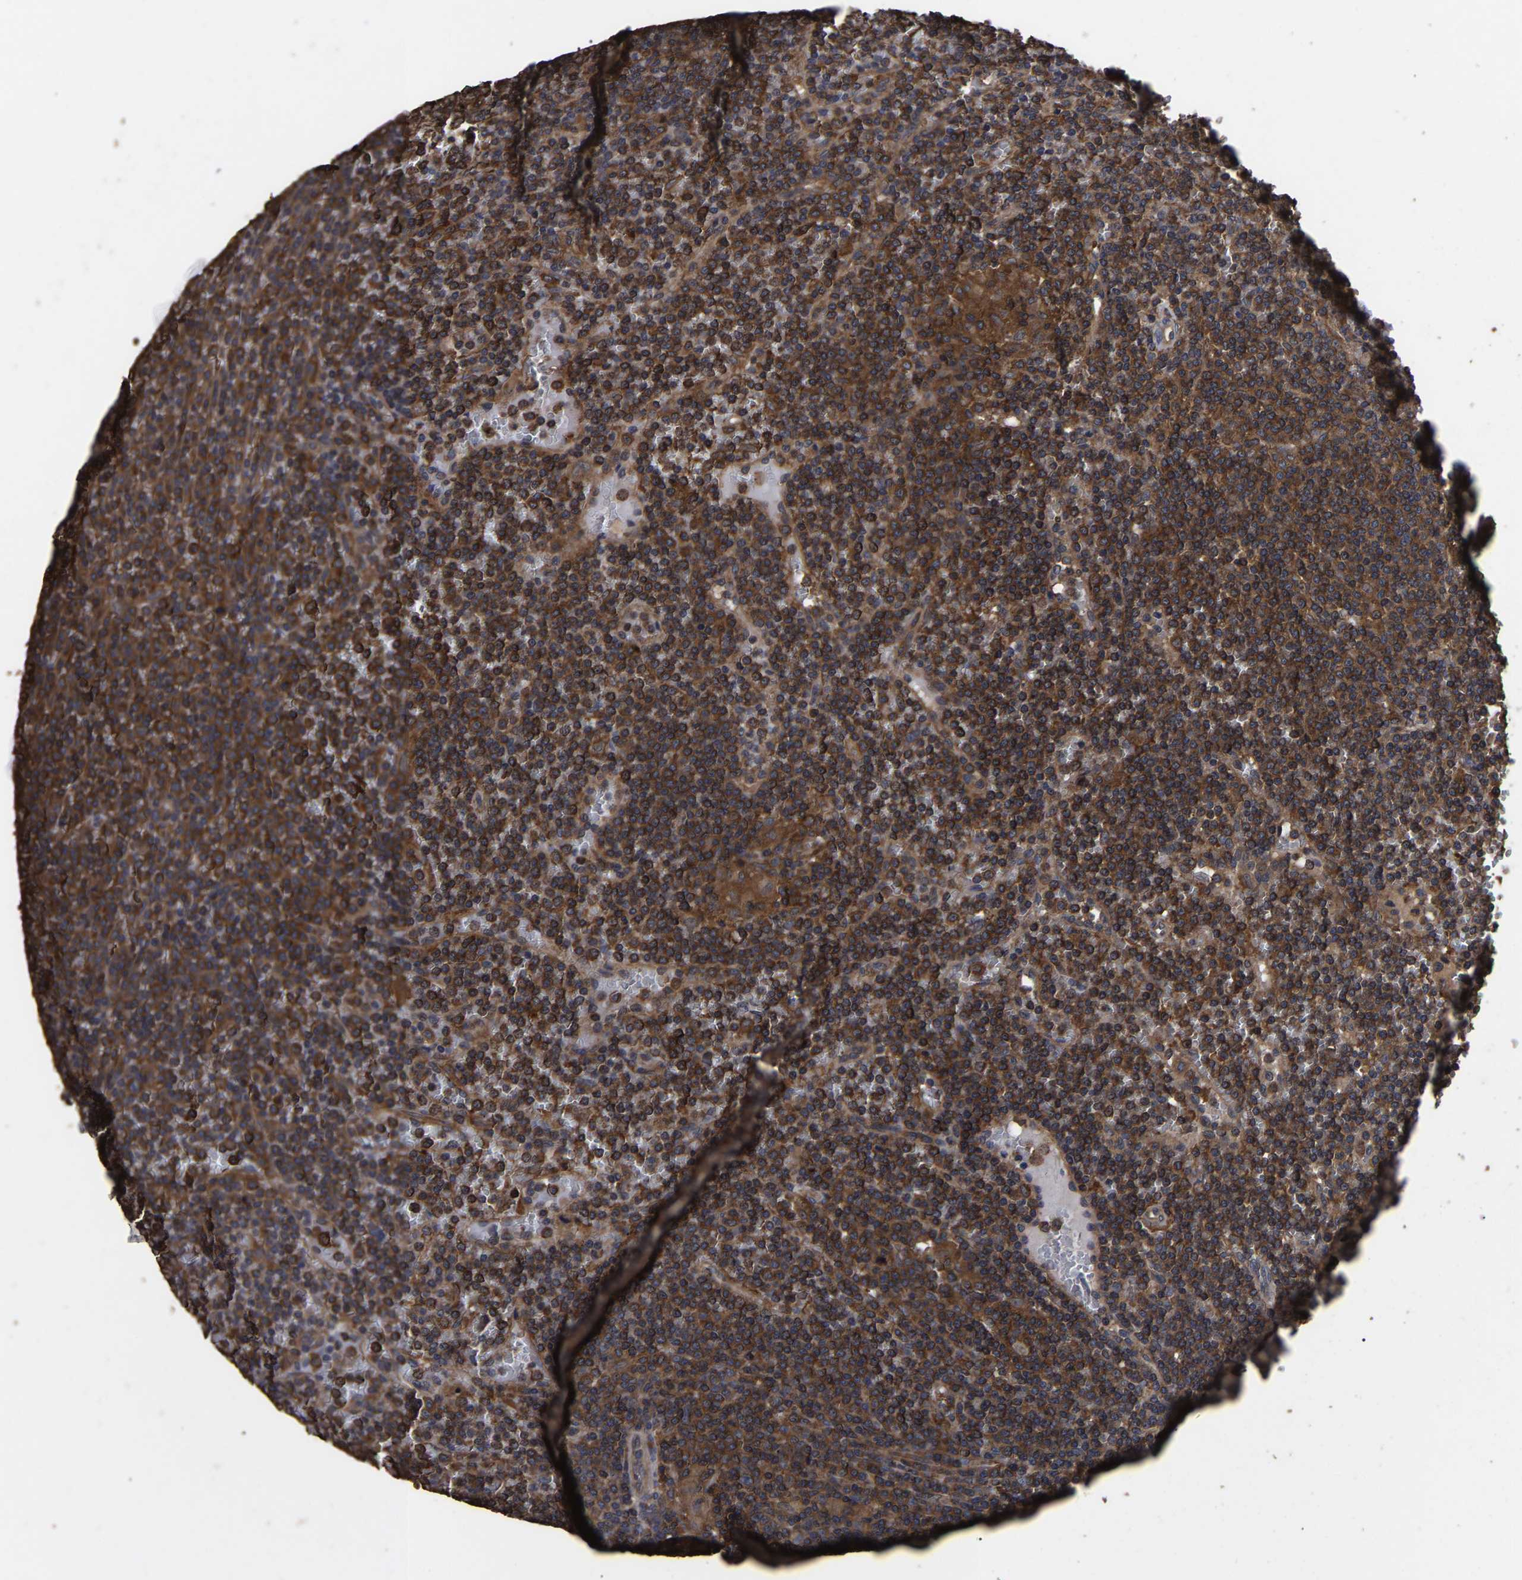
{"staining": {"intensity": "strong", "quantity": ">75%", "location": "cytoplasmic/membranous"}, "tissue": "lymphoma", "cell_type": "Tumor cells", "image_type": "cancer", "snomed": [{"axis": "morphology", "description": "Malignant lymphoma, non-Hodgkin's type, Low grade"}, {"axis": "topography", "description": "Spleen"}], "caption": "An IHC histopathology image of tumor tissue is shown. Protein staining in brown shows strong cytoplasmic/membranous positivity in low-grade malignant lymphoma, non-Hodgkin's type within tumor cells.", "gene": "ITCH", "patient": {"sex": "female", "age": 19}}